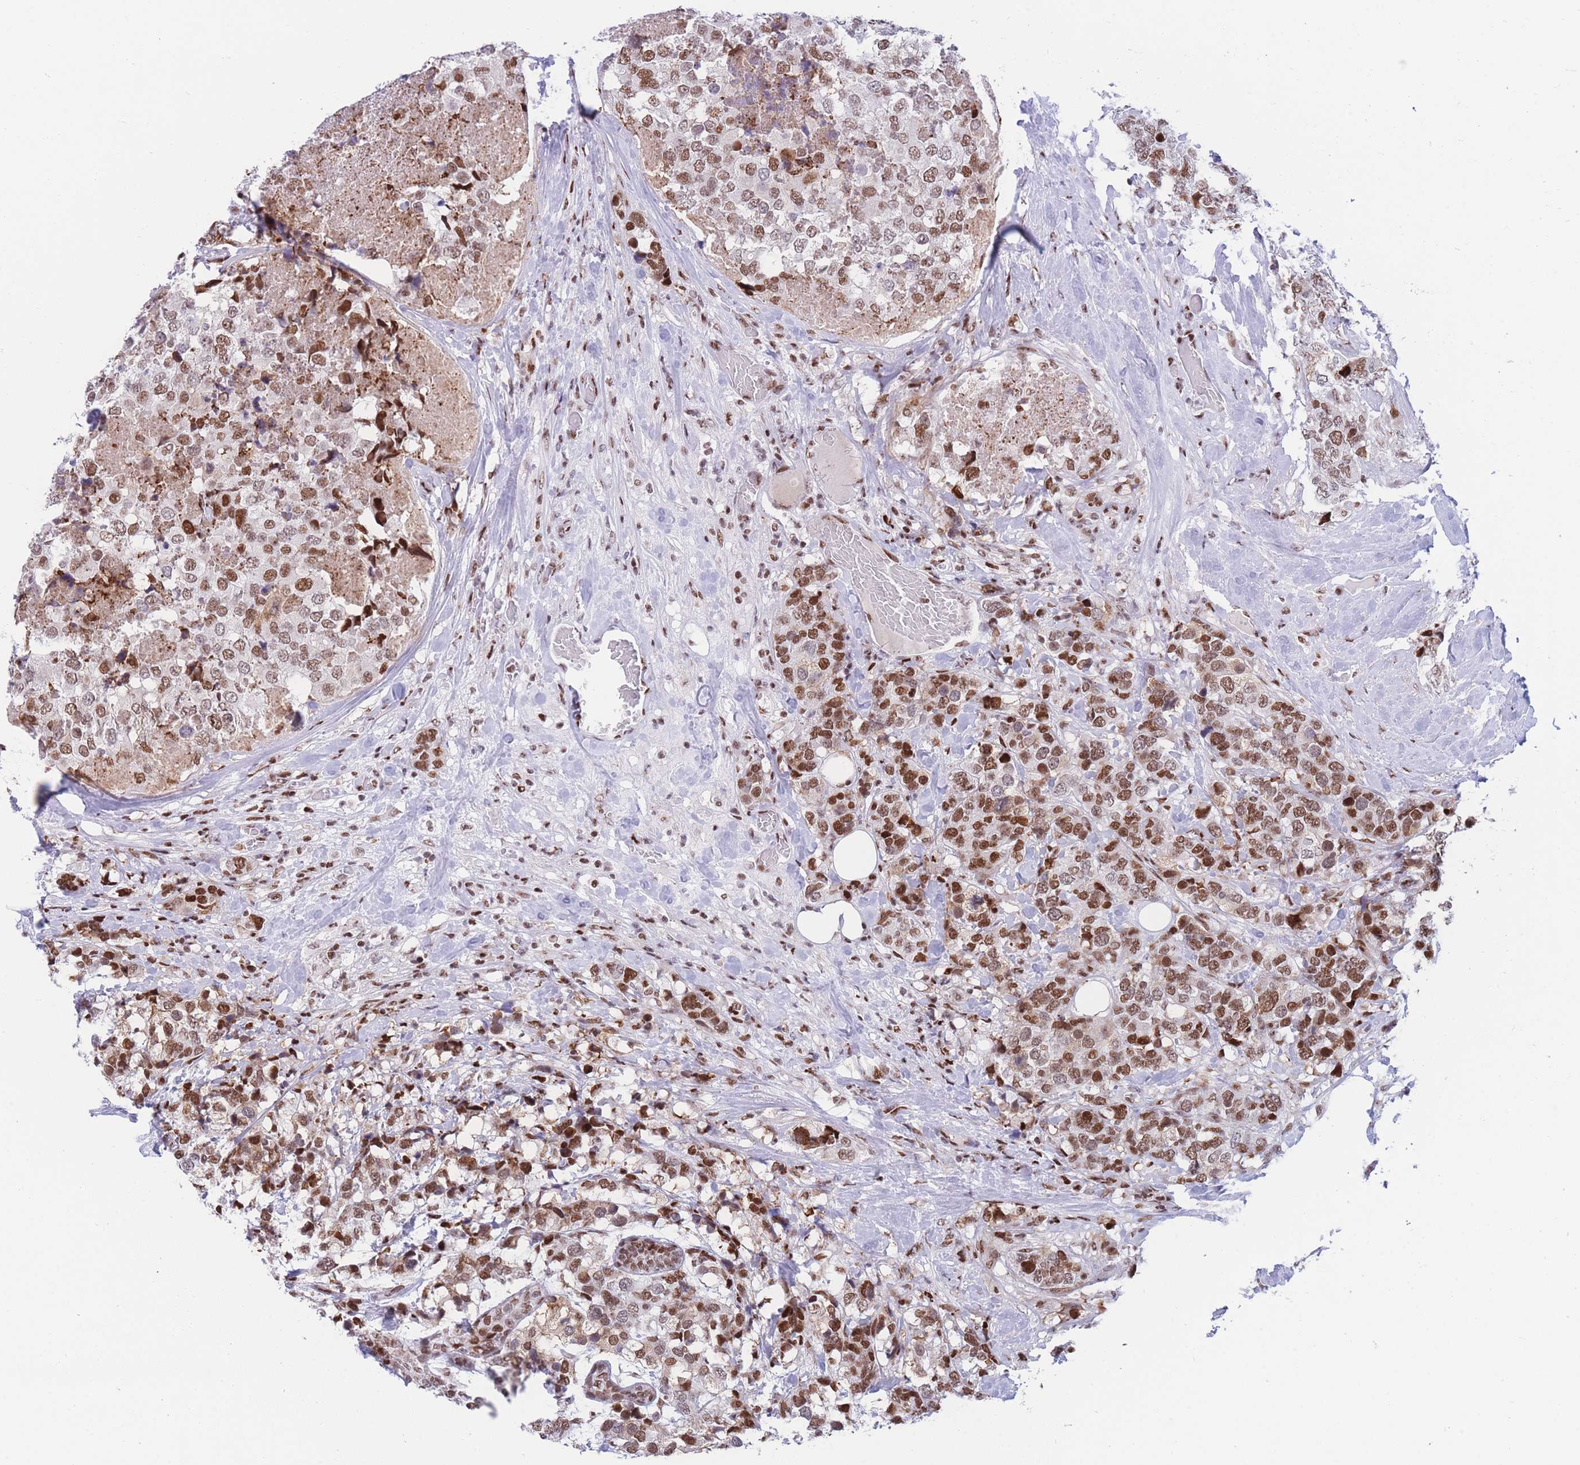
{"staining": {"intensity": "moderate", "quantity": ">75%", "location": "nuclear"}, "tissue": "breast cancer", "cell_type": "Tumor cells", "image_type": "cancer", "snomed": [{"axis": "morphology", "description": "Lobular carcinoma"}, {"axis": "topography", "description": "Breast"}], "caption": "Protein staining displays moderate nuclear expression in approximately >75% of tumor cells in breast cancer (lobular carcinoma).", "gene": "DNAJC3", "patient": {"sex": "female", "age": 59}}